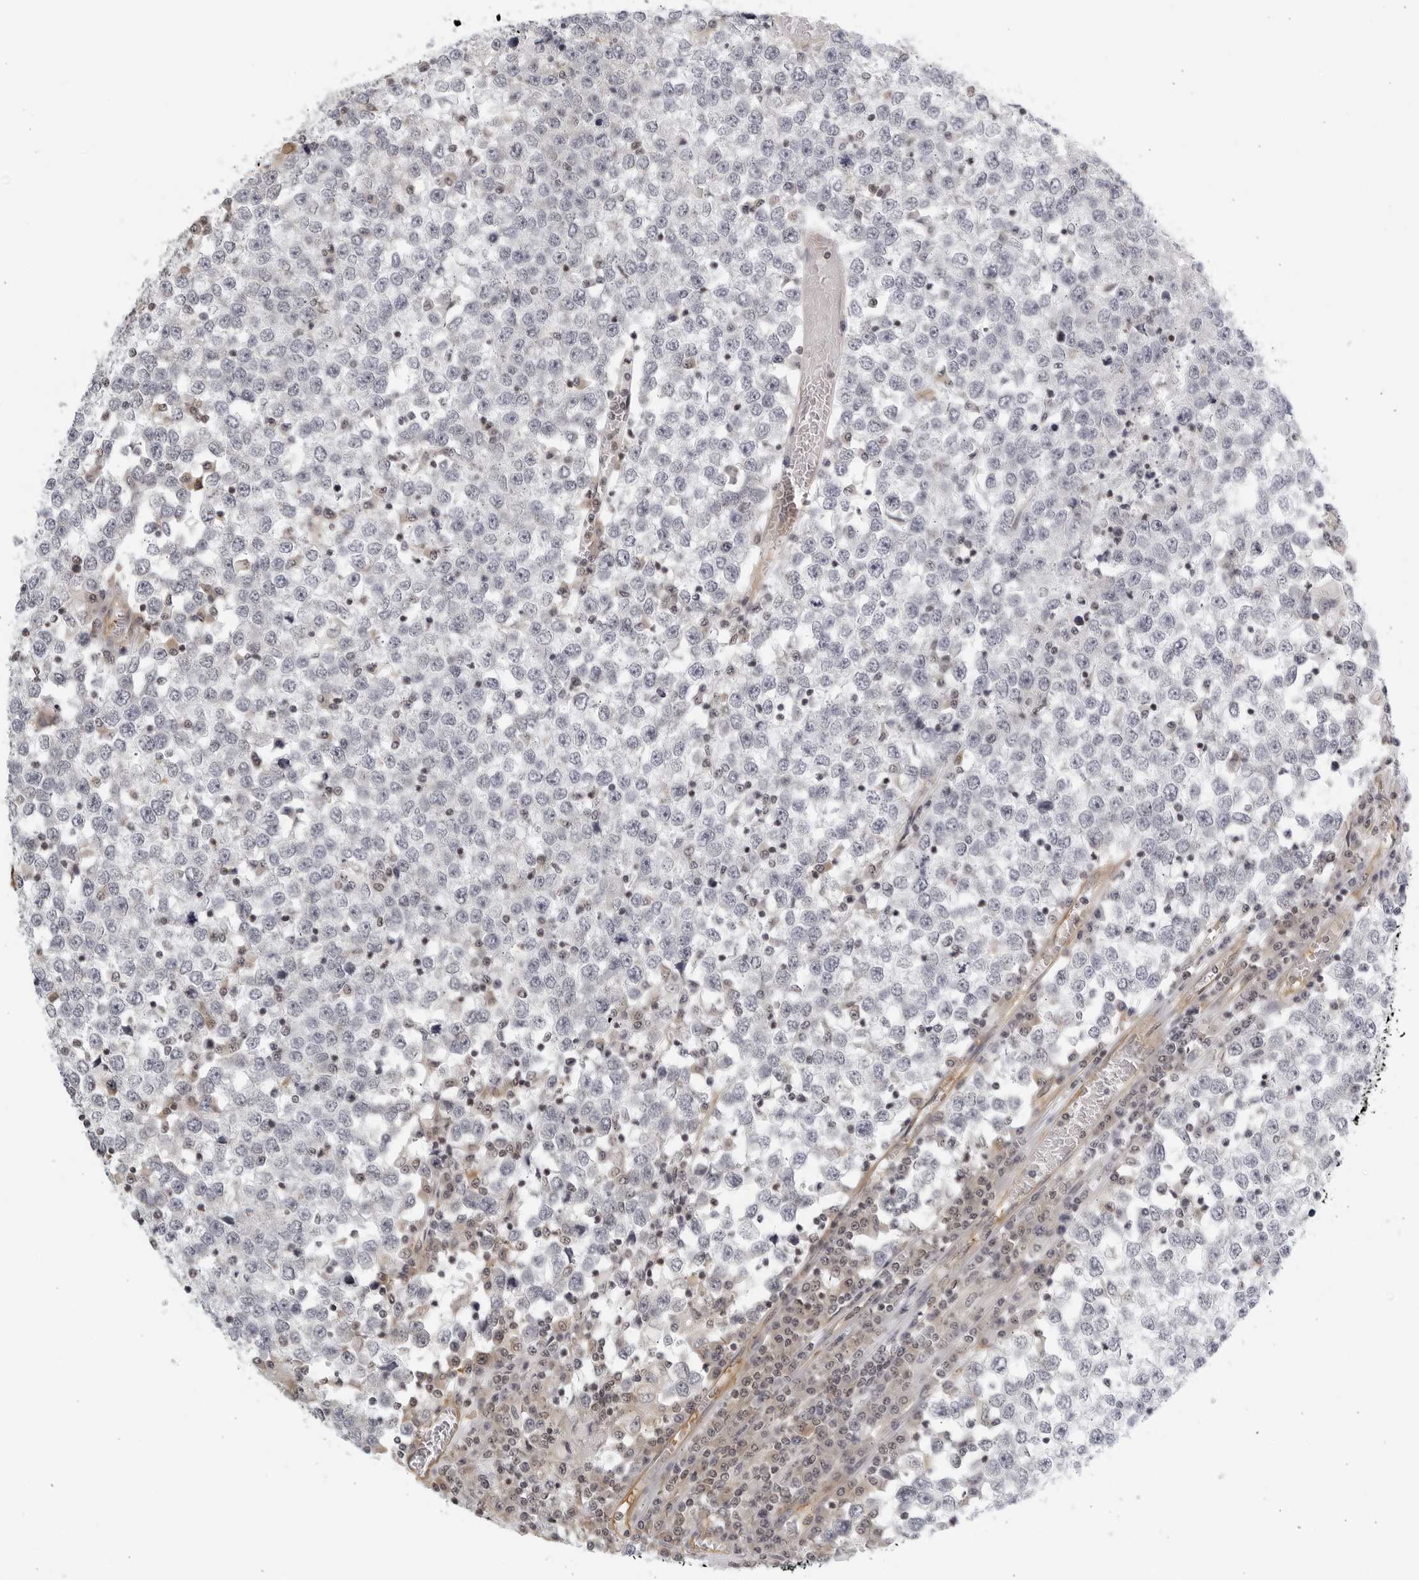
{"staining": {"intensity": "negative", "quantity": "none", "location": "none"}, "tissue": "testis cancer", "cell_type": "Tumor cells", "image_type": "cancer", "snomed": [{"axis": "morphology", "description": "Seminoma, NOS"}, {"axis": "topography", "description": "Testis"}], "caption": "Protein analysis of testis seminoma shows no significant staining in tumor cells.", "gene": "SERTAD4", "patient": {"sex": "male", "age": 65}}